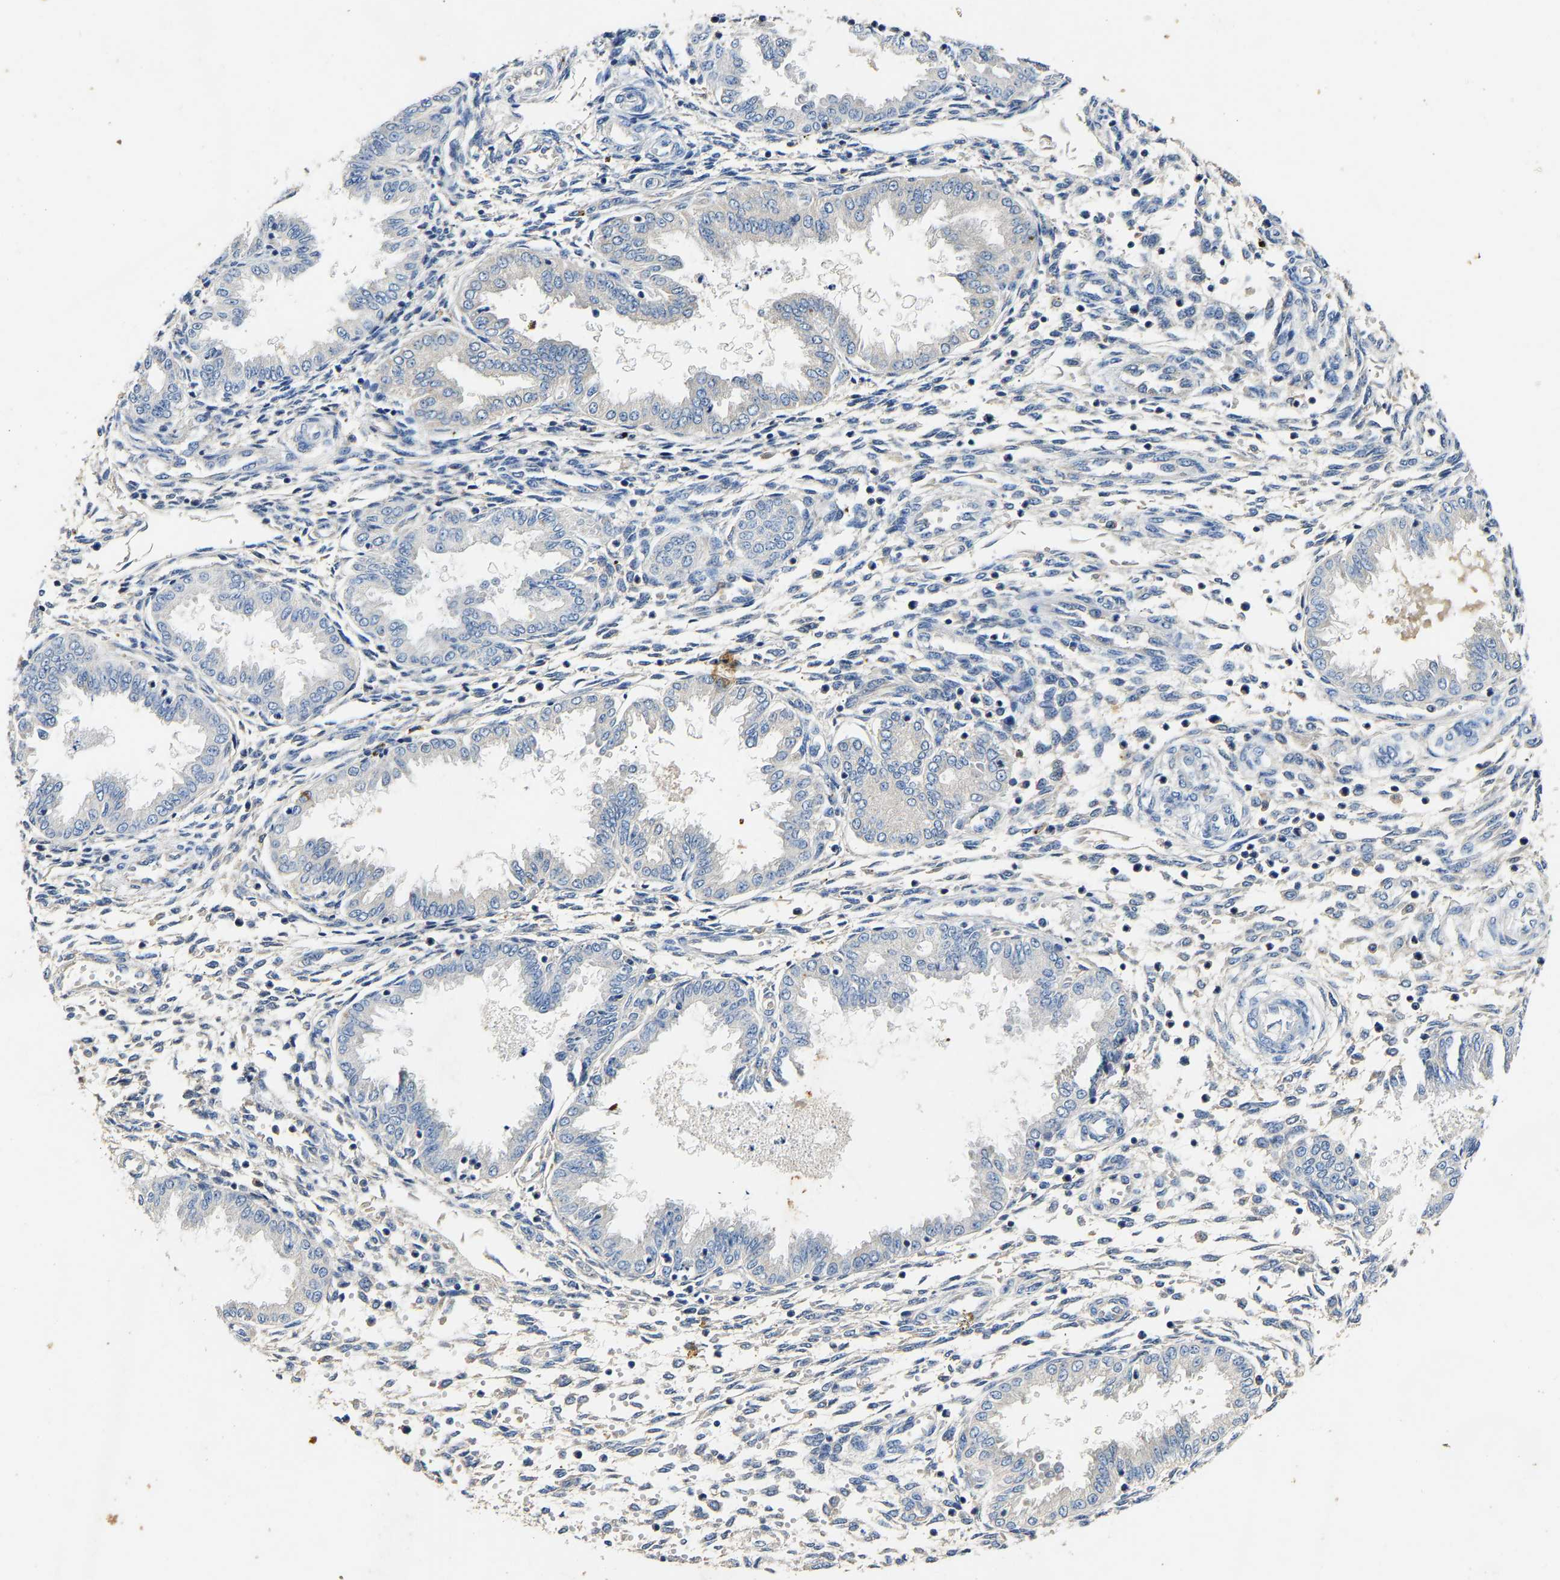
{"staining": {"intensity": "negative", "quantity": "none", "location": "none"}, "tissue": "endometrium", "cell_type": "Cells in endometrial stroma", "image_type": "normal", "snomed": [{"axis": "morphology", "description": "Normal tissue, NOS"}, {"axis": "topography", "description": "Endometrium"}], "caption": "This is a micrograph of IHC staining of normal endometrium, which shows no staining in cells in endometrial stroma. (Brightfield microscopy of DAB (3,3'-diaminobenzidine) IHC at high magnification).", "gene": "SLCO2B1", "patient": {"sex": "female", "age": 33}}